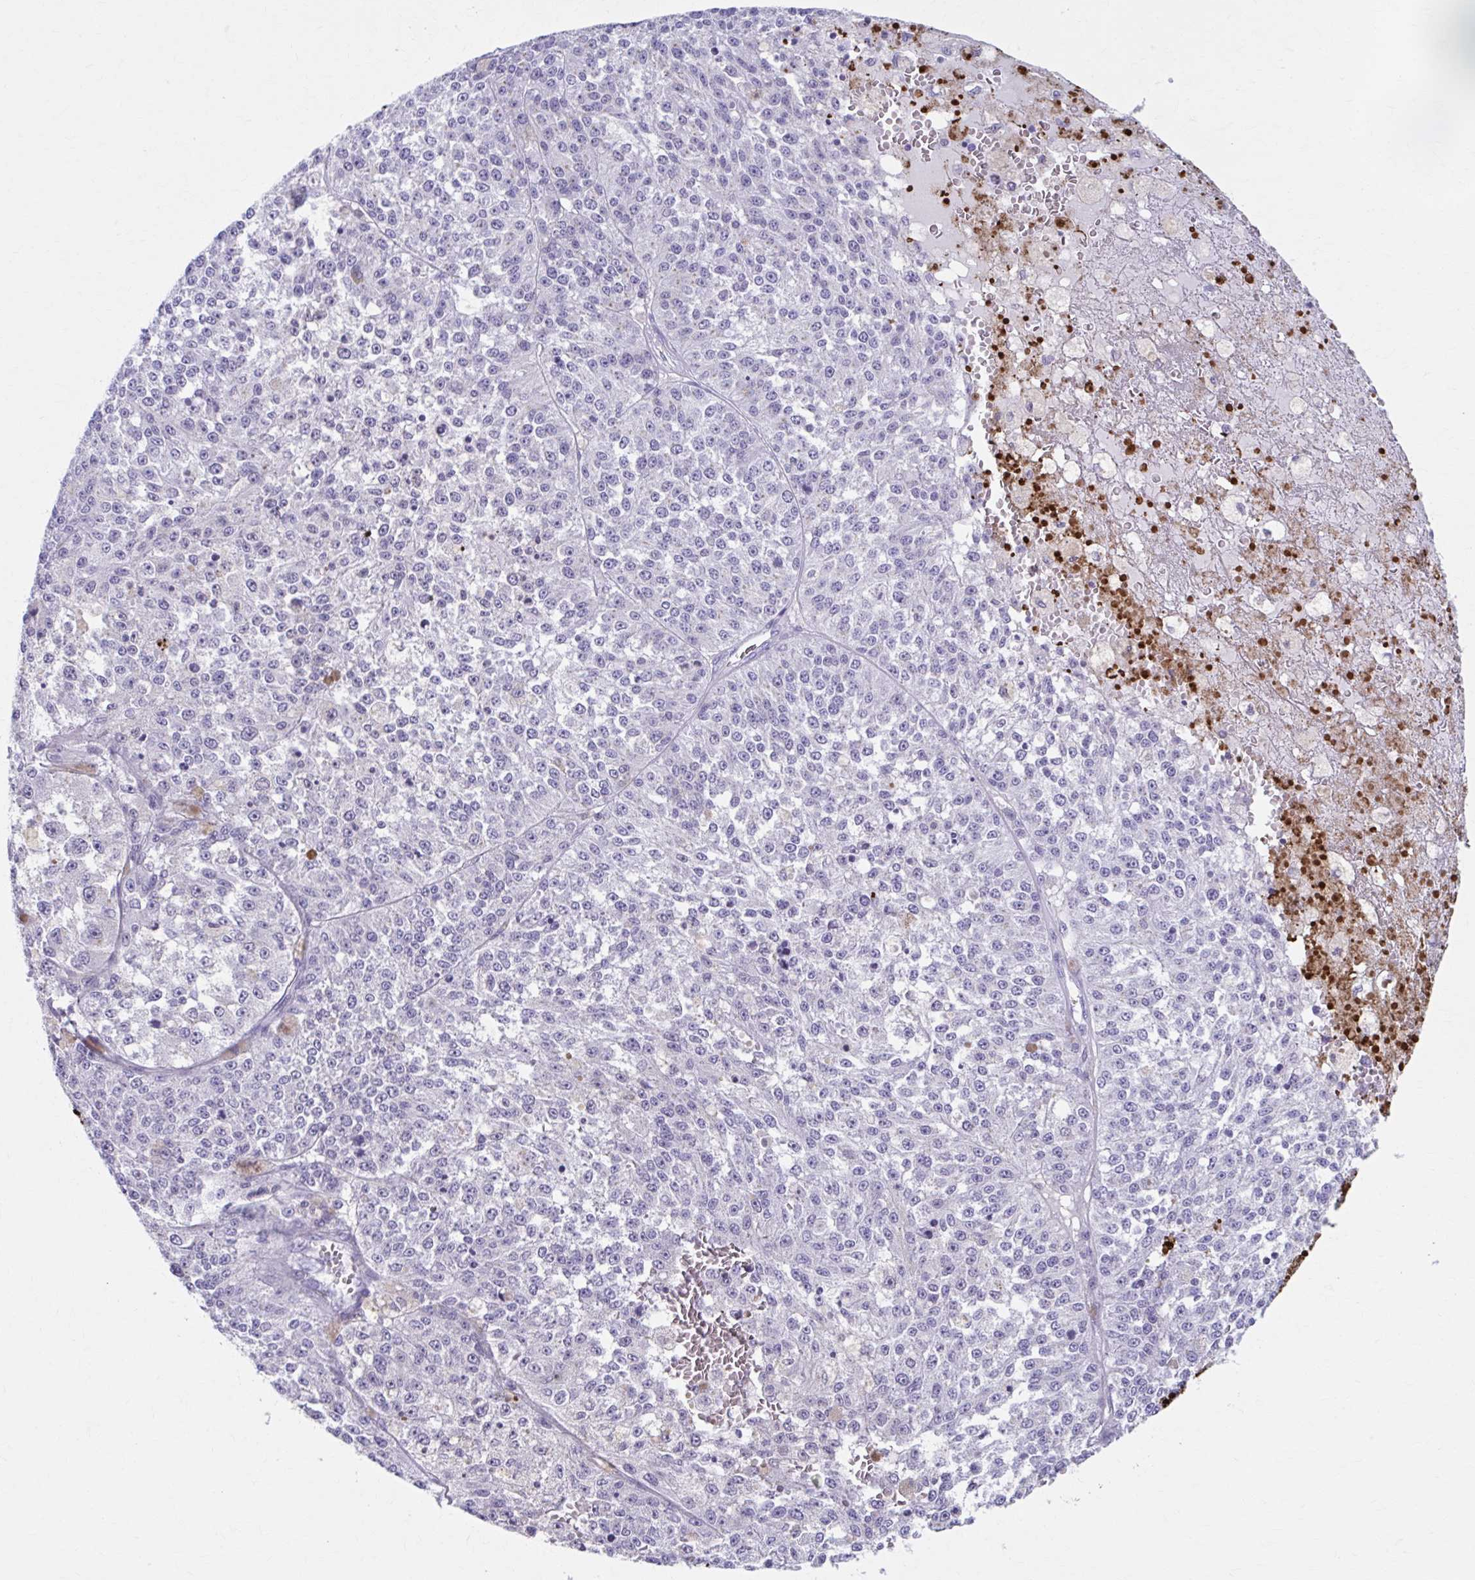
{"staining": {"intensity": "negative", "quantity": "none", "location": "none"}, "tissue": "melanoma", "cell_type": "Tumor cells", "image_type": "cancer", "snomed": [{"axis": "morphology", "description": "Malignant melanoma, Metastatic site"}, {"axis": "topography", "description": "Lymph node"}], "caption": "Immunohistochemistry of human melanoma reveals no expression in tumor cells.", "gene": "KCNE2", "patient": {"sex": "female", "age": 64}}